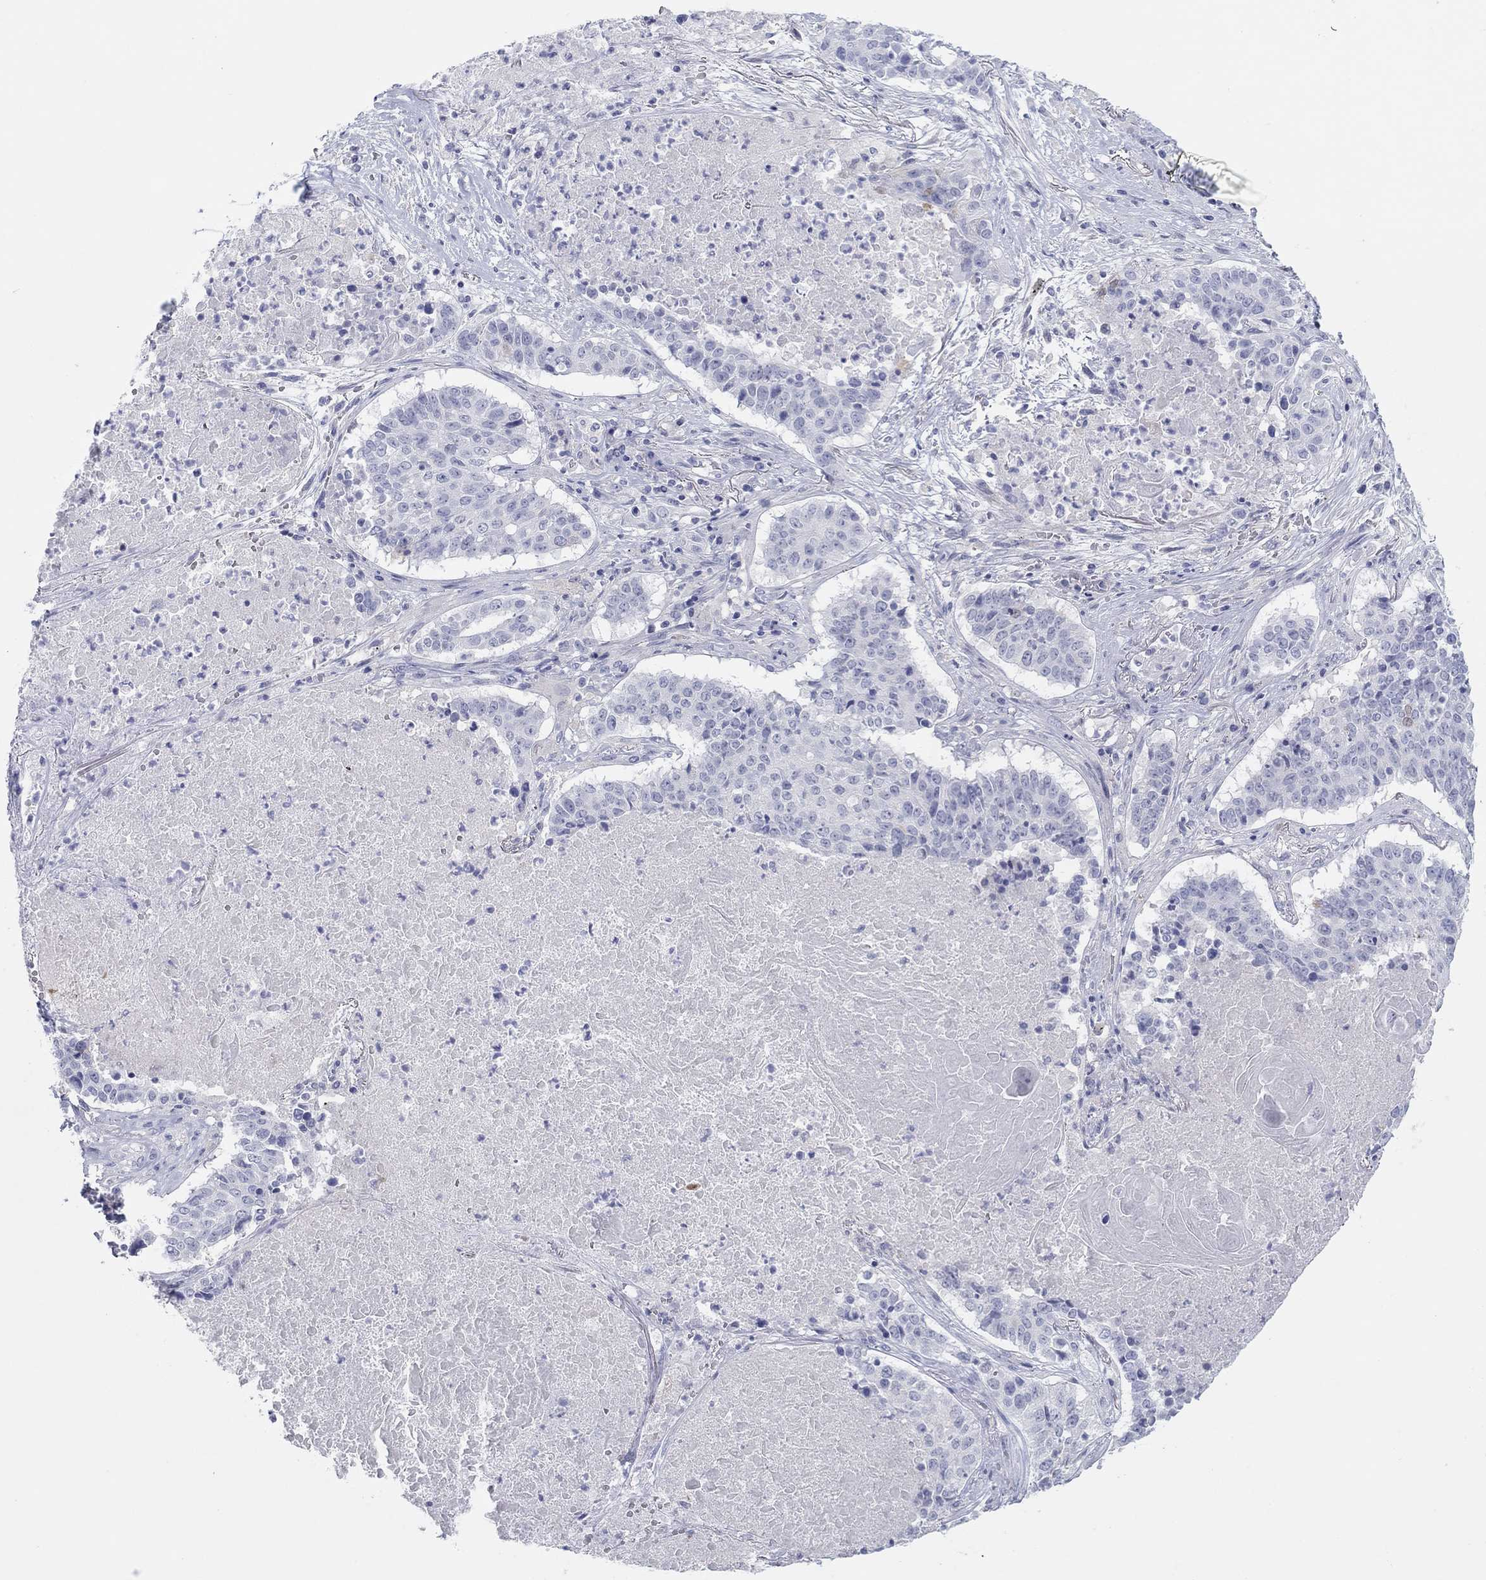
{"staining": {"intensity": "negative", "quantity": "none", "location": "none"}, "tissue": "lung cancer", "cell_type": "Tumor cells", "image_type": "cancer", "snomed": [{"axis": "morphology", "description": "Squamous cell carcinoma, NOS"}, {"axis": "topography", "description": "Lung"}], "caption": "The IHC micrograph has no significant positivity in tumor cells of lung cancer (squamous cell carcinoma) tissue. (Immunohistochemistry (ihc), brightfield microscopy, high magnification).", "gene": "CPNE6", "patient": {"sex": "male", "age": 64}}